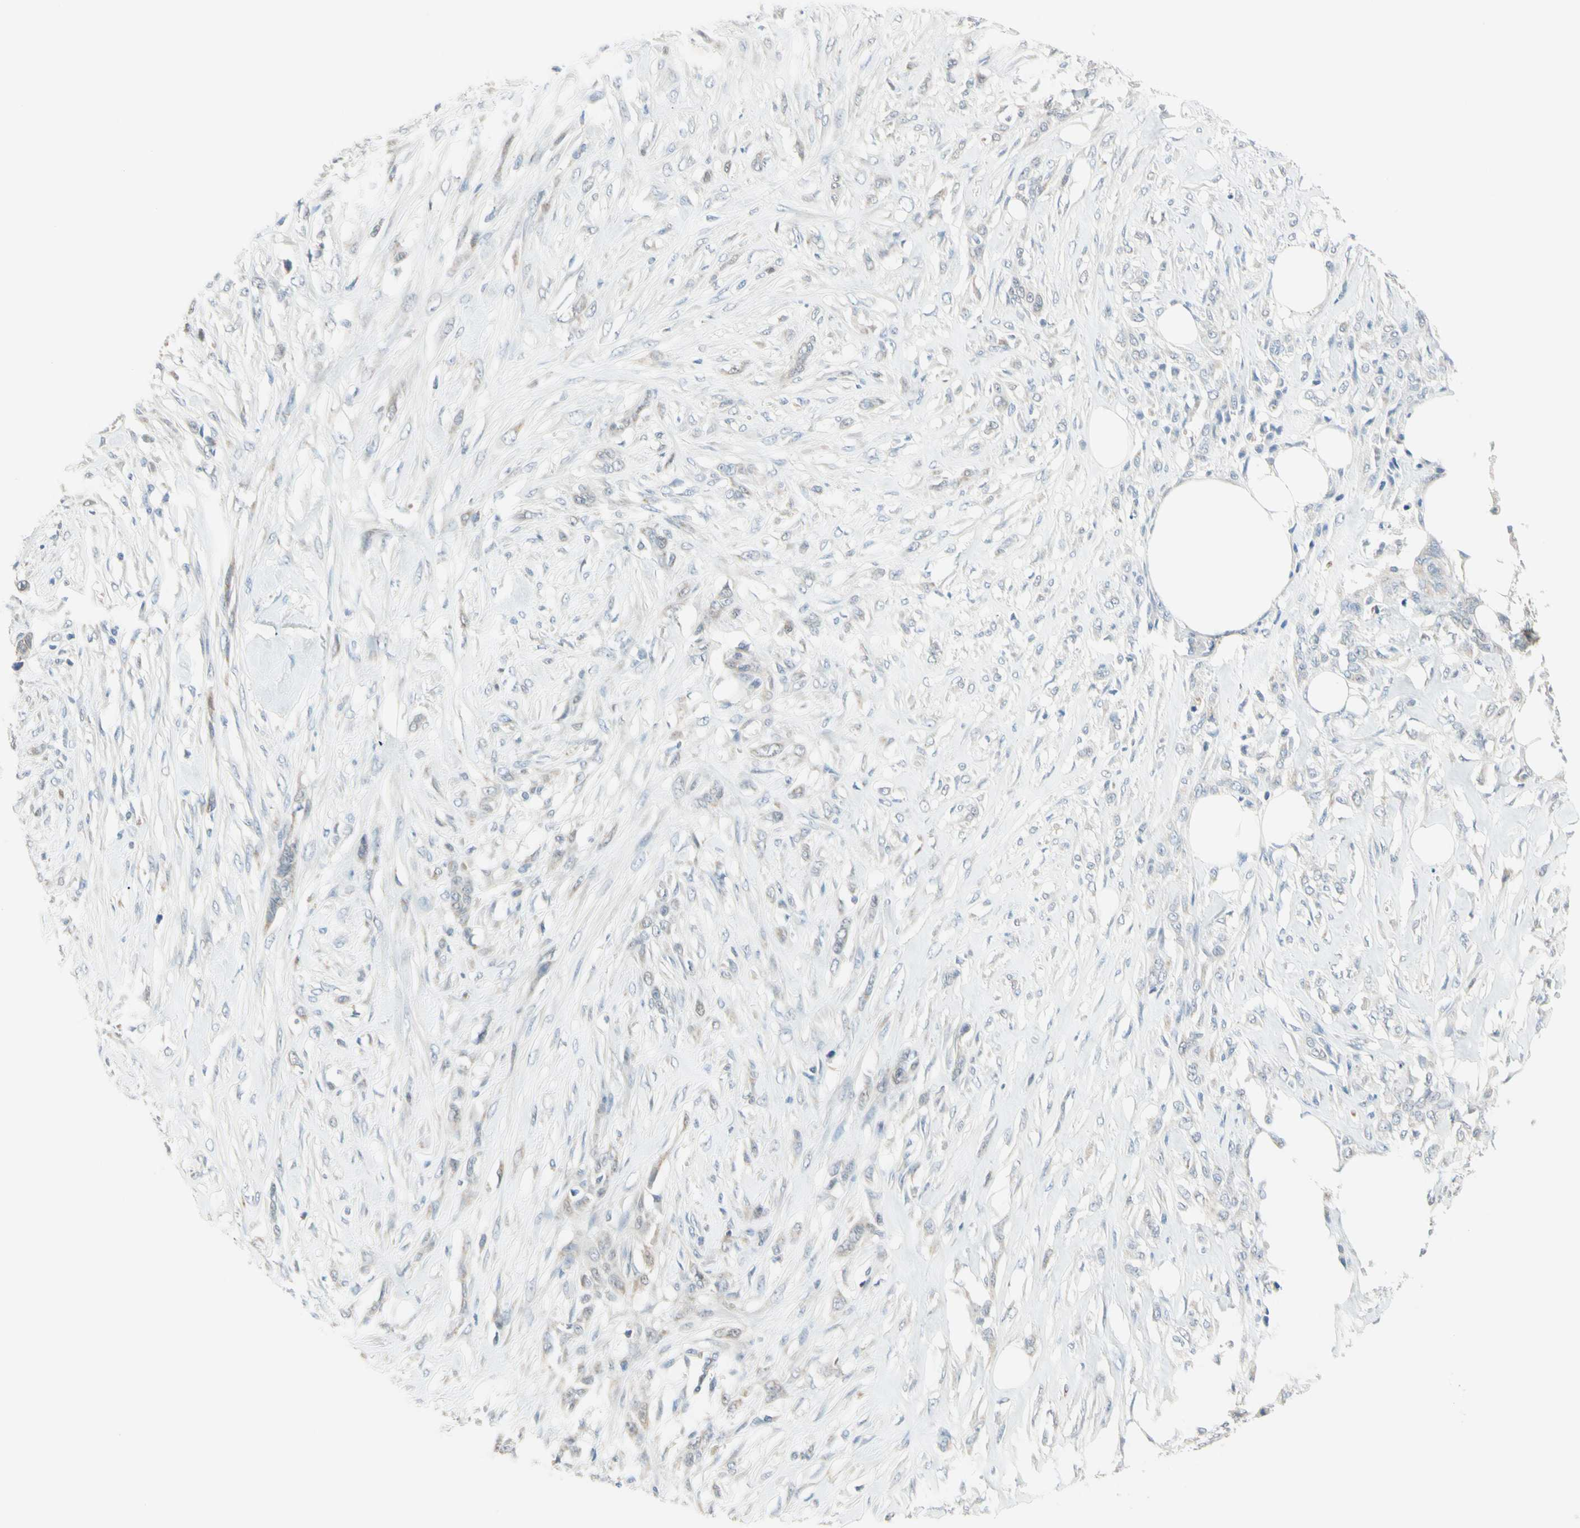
{"staining": {"intensity": "negative", "quantity": "none", "location": "none"}, "tissue": "skin cancer", "cell_type": "Tumor cells", "image_type": "cancer", "snomed": [{"axis": "morphology", "description": "Squamous cell carcinoma, NOS"}, {"axis": "topography", "description": "Skin"}], "caption": "The immunohistochemistry photomicrograph has no significant expression in tumor cells of squamous cell carcinoma (skin) tissue. Brightfield microscopy of immunohistochemistry (IHC) stained with DAB (3,3'-diaminobenzidine) (brown) and hematoxylin (blue), captured at high magnification.", "gene": "MFF", "patient": {"sex": "female", "age": 59}}